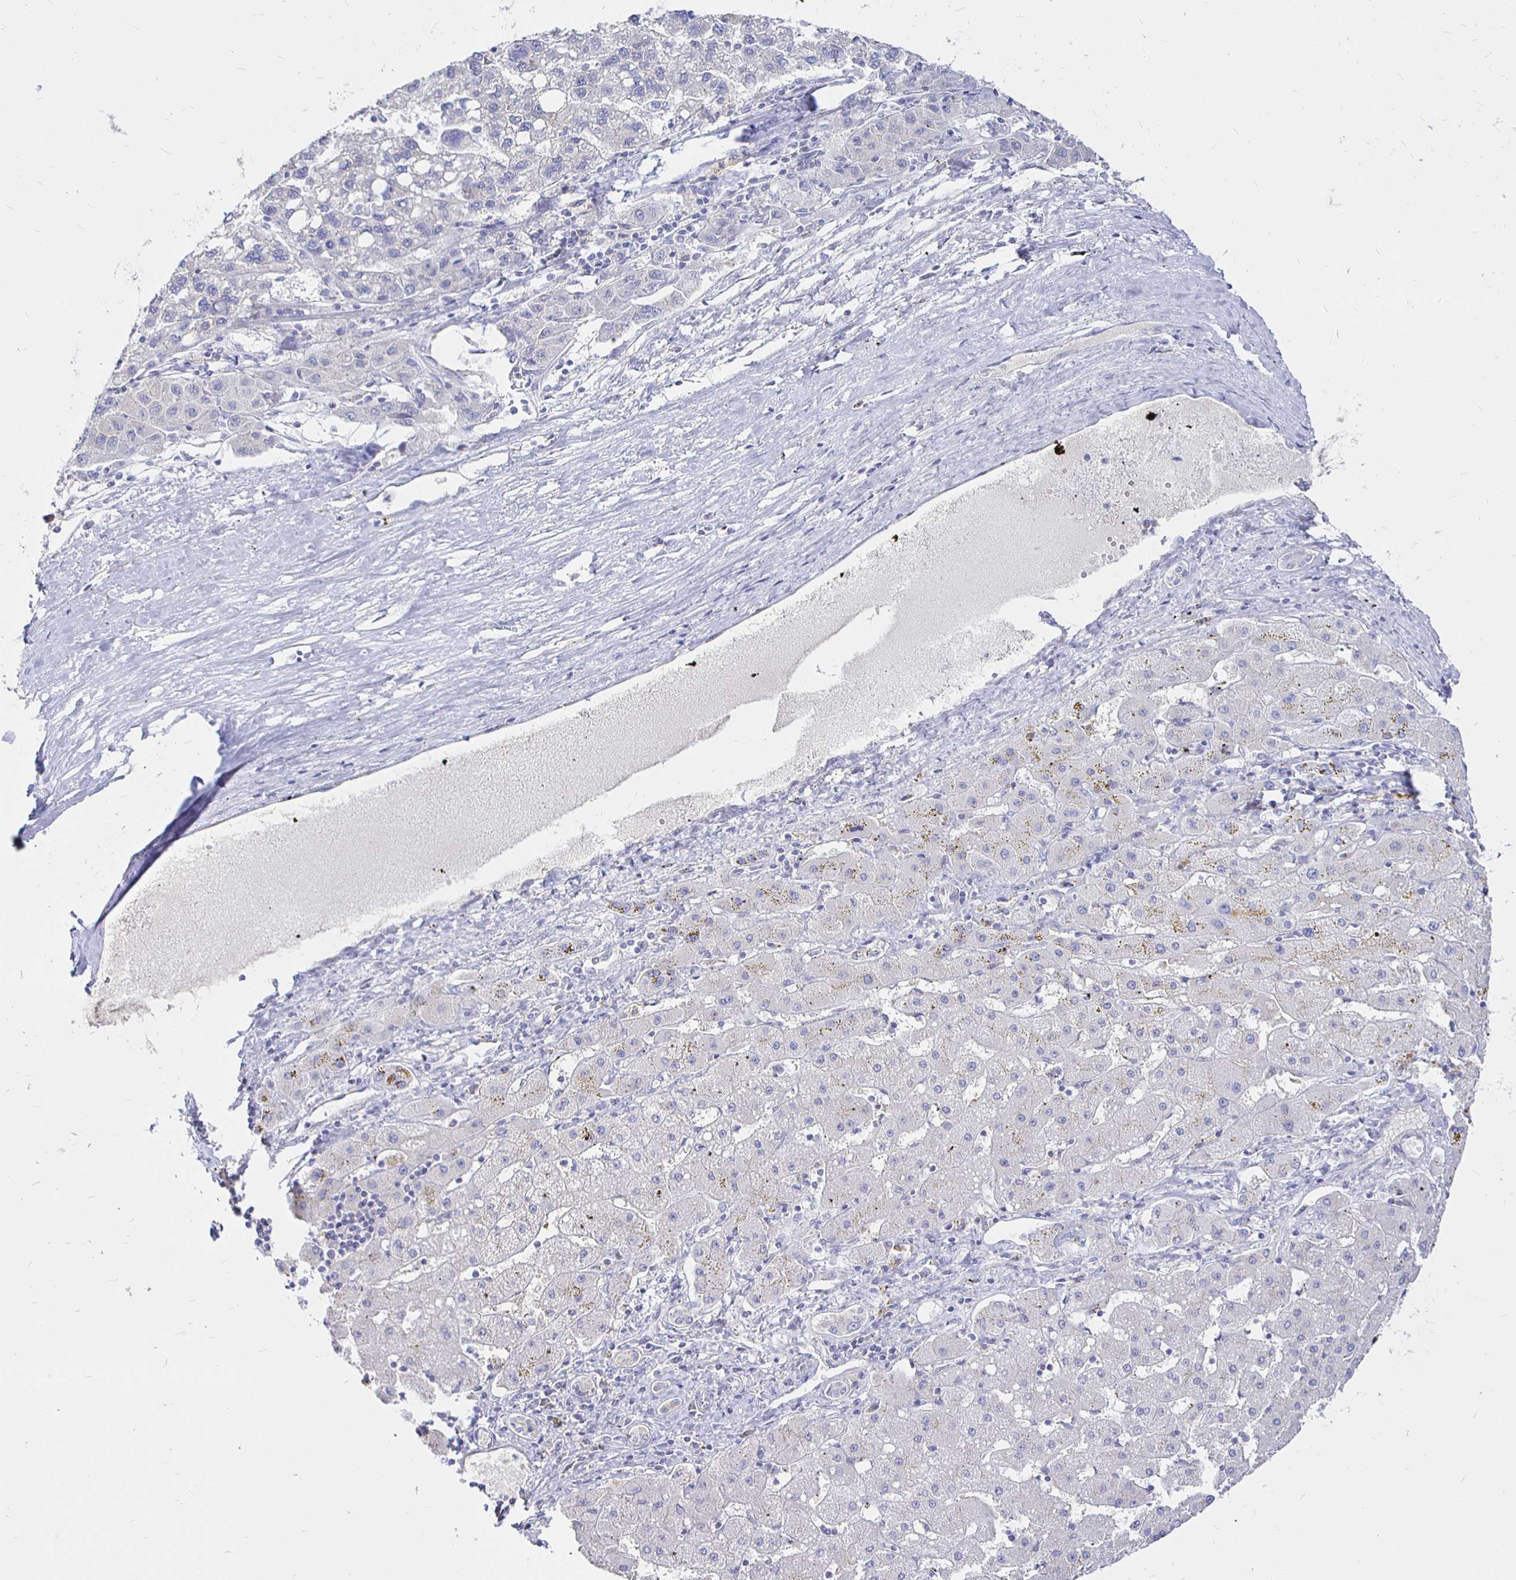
{"staining": {"intensity": "negative", "quantity": "none", "location": "none"}, "tissue": "liver cancer", "cell_type": "Tumor cells", "image_type": "cancer", "snomed": [{"axis": "morphology", "description": "Carcinoma, Hepatocellular, NOS"}, {"axis": "topography", "description": "Liver"}], "caption": "Tumor cells are negative for brown protein staining in liver cancer.", "gene": "NECAB1", "patient": {"sex": "female", "age": 82}}